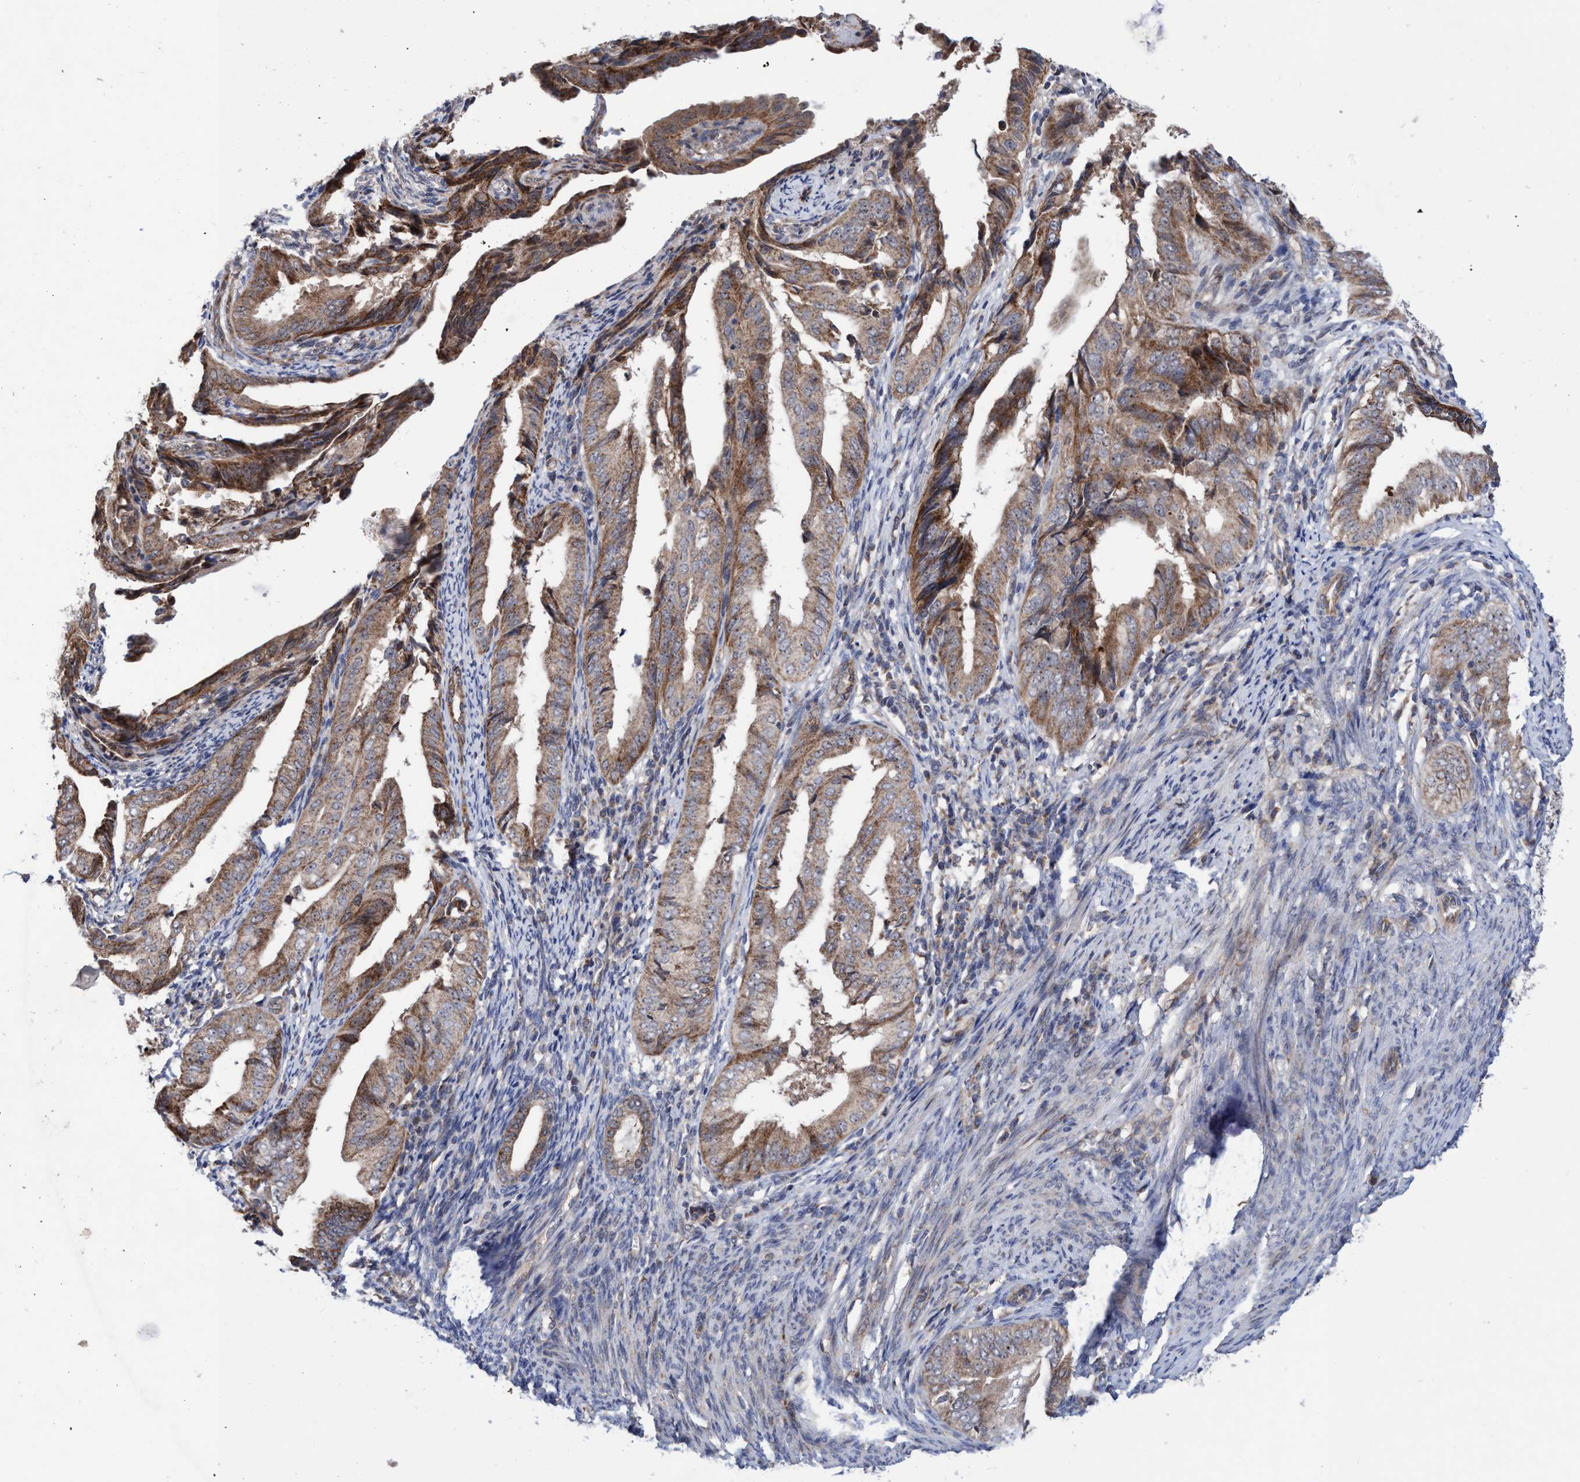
{"staining": {"intensity": "moderate", "quantity": ">75%", "location": "cytoplasmic/membranous,nuclear"}, "tissue": "endometrial cancer", "cell_type": "Tumor cells", "image_type": "cancer", "snomed": [{"axis": "morphology", "description": "Adenocarcinoma, NOS"}, {"axis": "topography", "description": "Endometrium"}], "caption": "Endometrial cancer stained with DAB IHC reveals medium levels of moderate cytoplasmic/membranous and nuclear positivity in about >75% of tumor cells.", "gene": "P2RY14", "patient": {"sex": "female", "age": 58}}